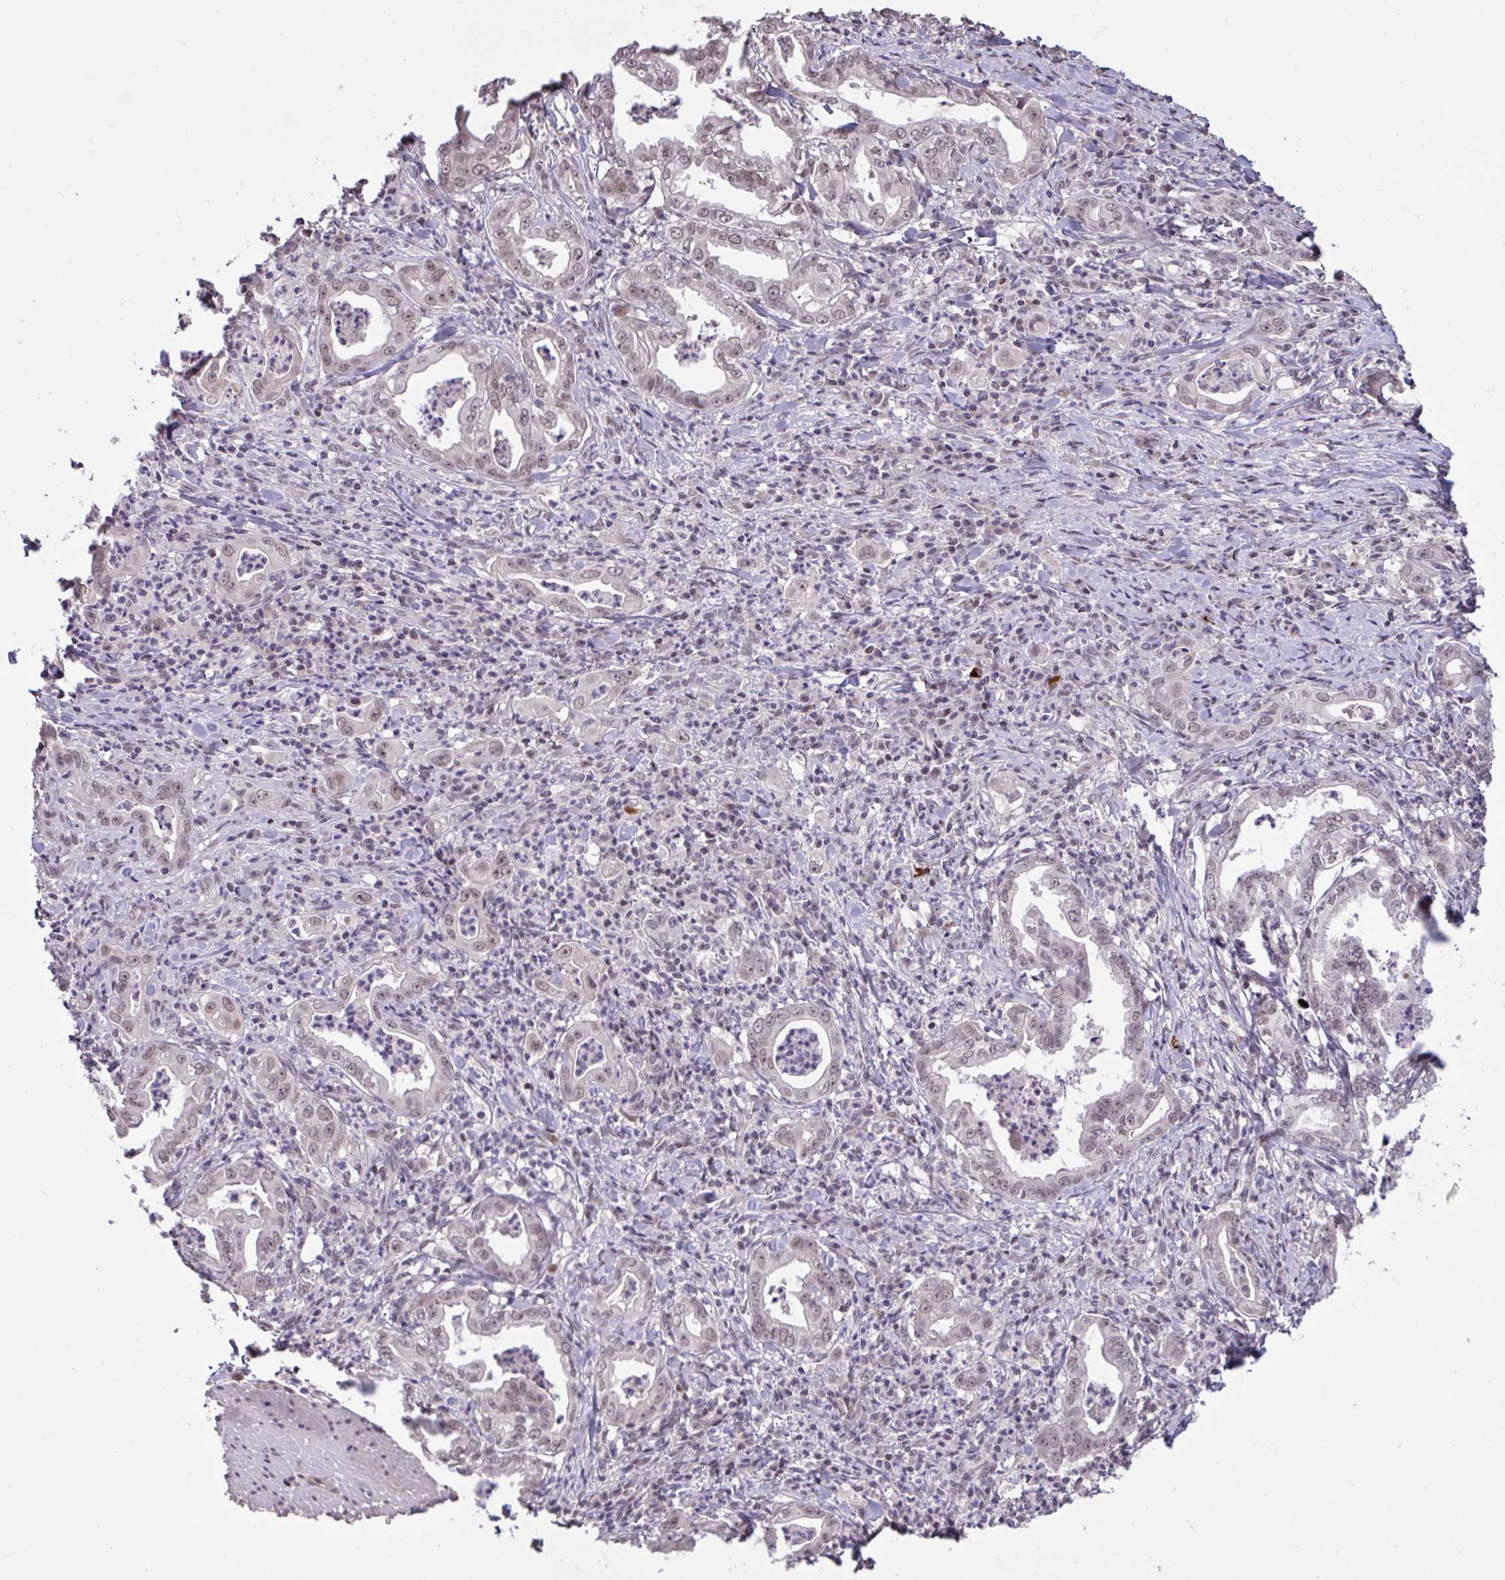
{"staining": {"intensity": "moderate", "quantity": ">75%", "location": "nuclear"}, "tissue": "stomach cancer", "cell_type": "Tumor cells", "image_type": "cancer", "snomed": [{"axis": "morphology", "description": "Adenocarcinoma, NOS"}, {"axis": "topography", "description": "Stomach, upper"}], "caption": "Human stomach adenocarcinoma stained for a protein (brown) exhibits moderate nuclear positive staining in approximately >75% of tumor cells.", "gene": "ZNF414", "patient": {"sex": "female", "age": 79}}